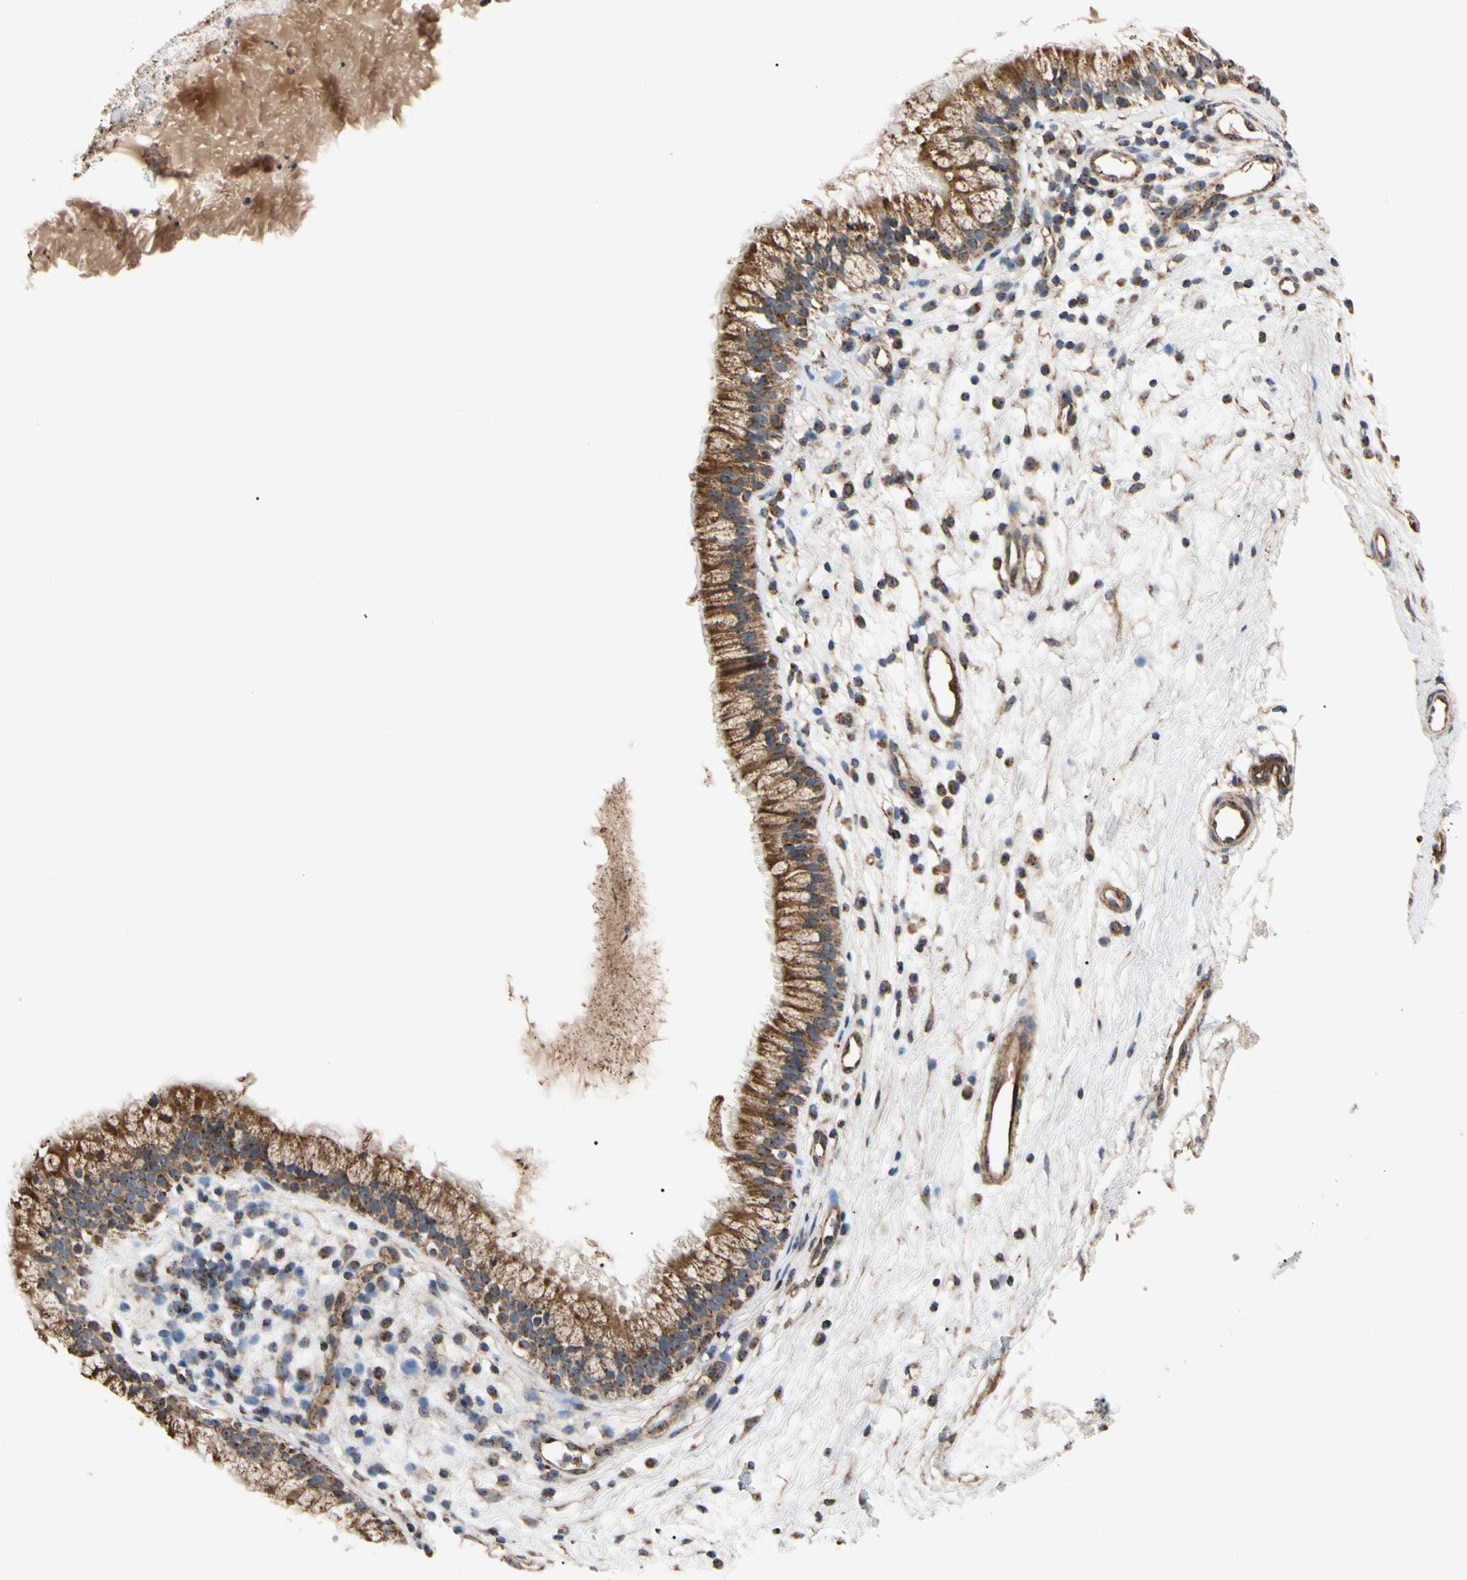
{"staining": {"intensity": "strong", "quantity": ">75%", "location": "cytoplasmic/membranous"}, "tissue": "nasopharynx", "cell_type": "Respiratory epithelial cells", "image_type": "normal", "snomed": [{"axis": "morphology", "description": "Normal tissue, NOS"}, {"axis": "topography", "description": "Nasopharynx"}], "caption": "Immunohistochemistry histopathology image of unremarkable nasopharynx: human nasopharynx stained using immunohistochemistry (IHC) exhibits high levels of strong protein expression localized specifically in the cytoplasmic/membranous of respiratory epithelial cells, appearing as a cytoplasmic/membranous brown color.", "gene": "FAM110B", "patient": {"sex": "male", "age": 21}}